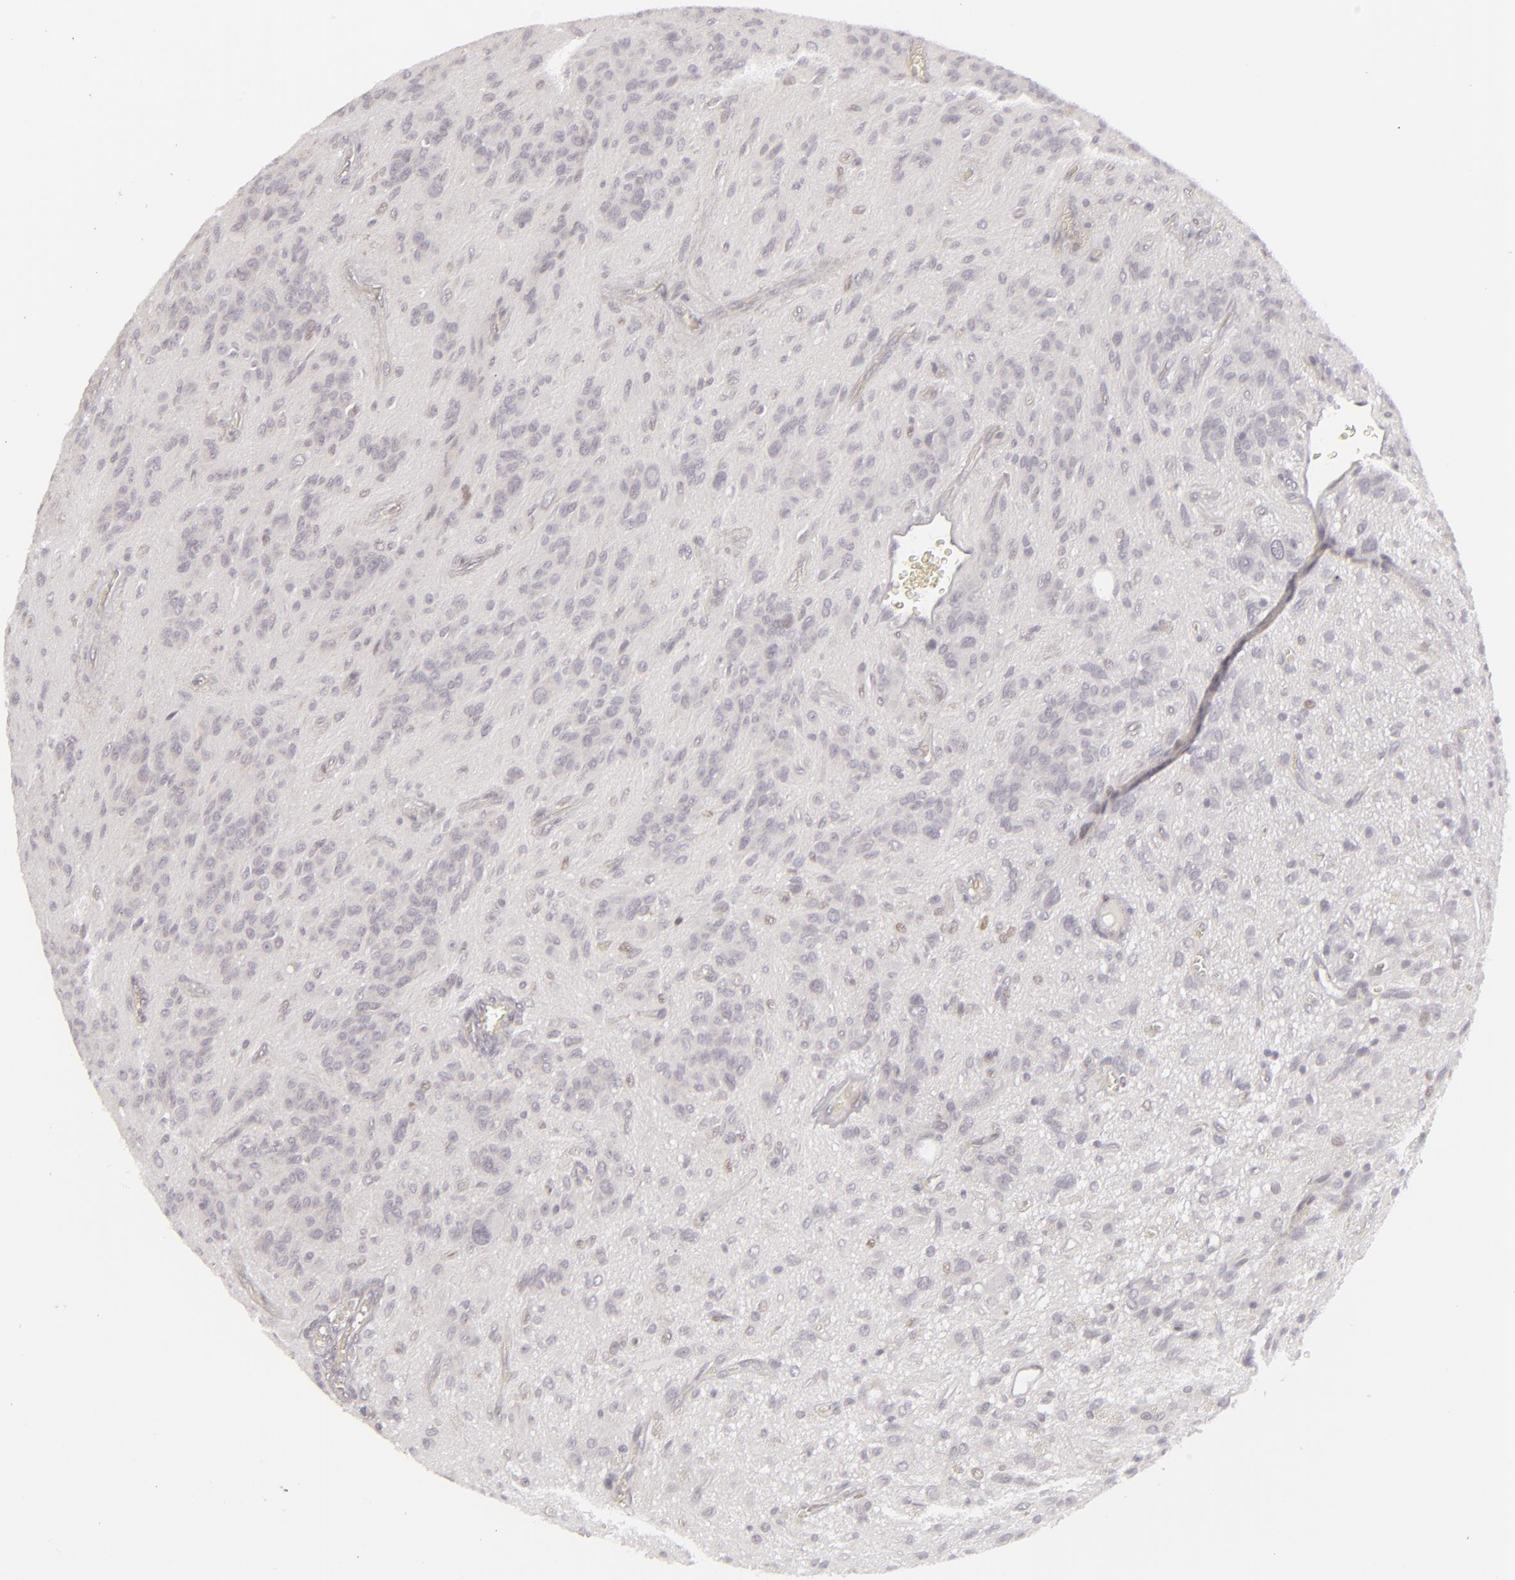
{"staining": {"intensity": "negative", "quantity": "none", "location": "none"}, "tissue": "glioma", "cell_type": "Tumor cells", "image_type": "cancer", "snomed": [{"axis": "morphology", "description": "Glioma, malignant, Low grade"}, {"axis": "topography", "description": "Brain"}], "caption": "Glioma was stained to show a protein in brown. There is no significant staining in tumor cells.", "gene": "SIX1", "patient": {"sex": "female", "age": 15}}